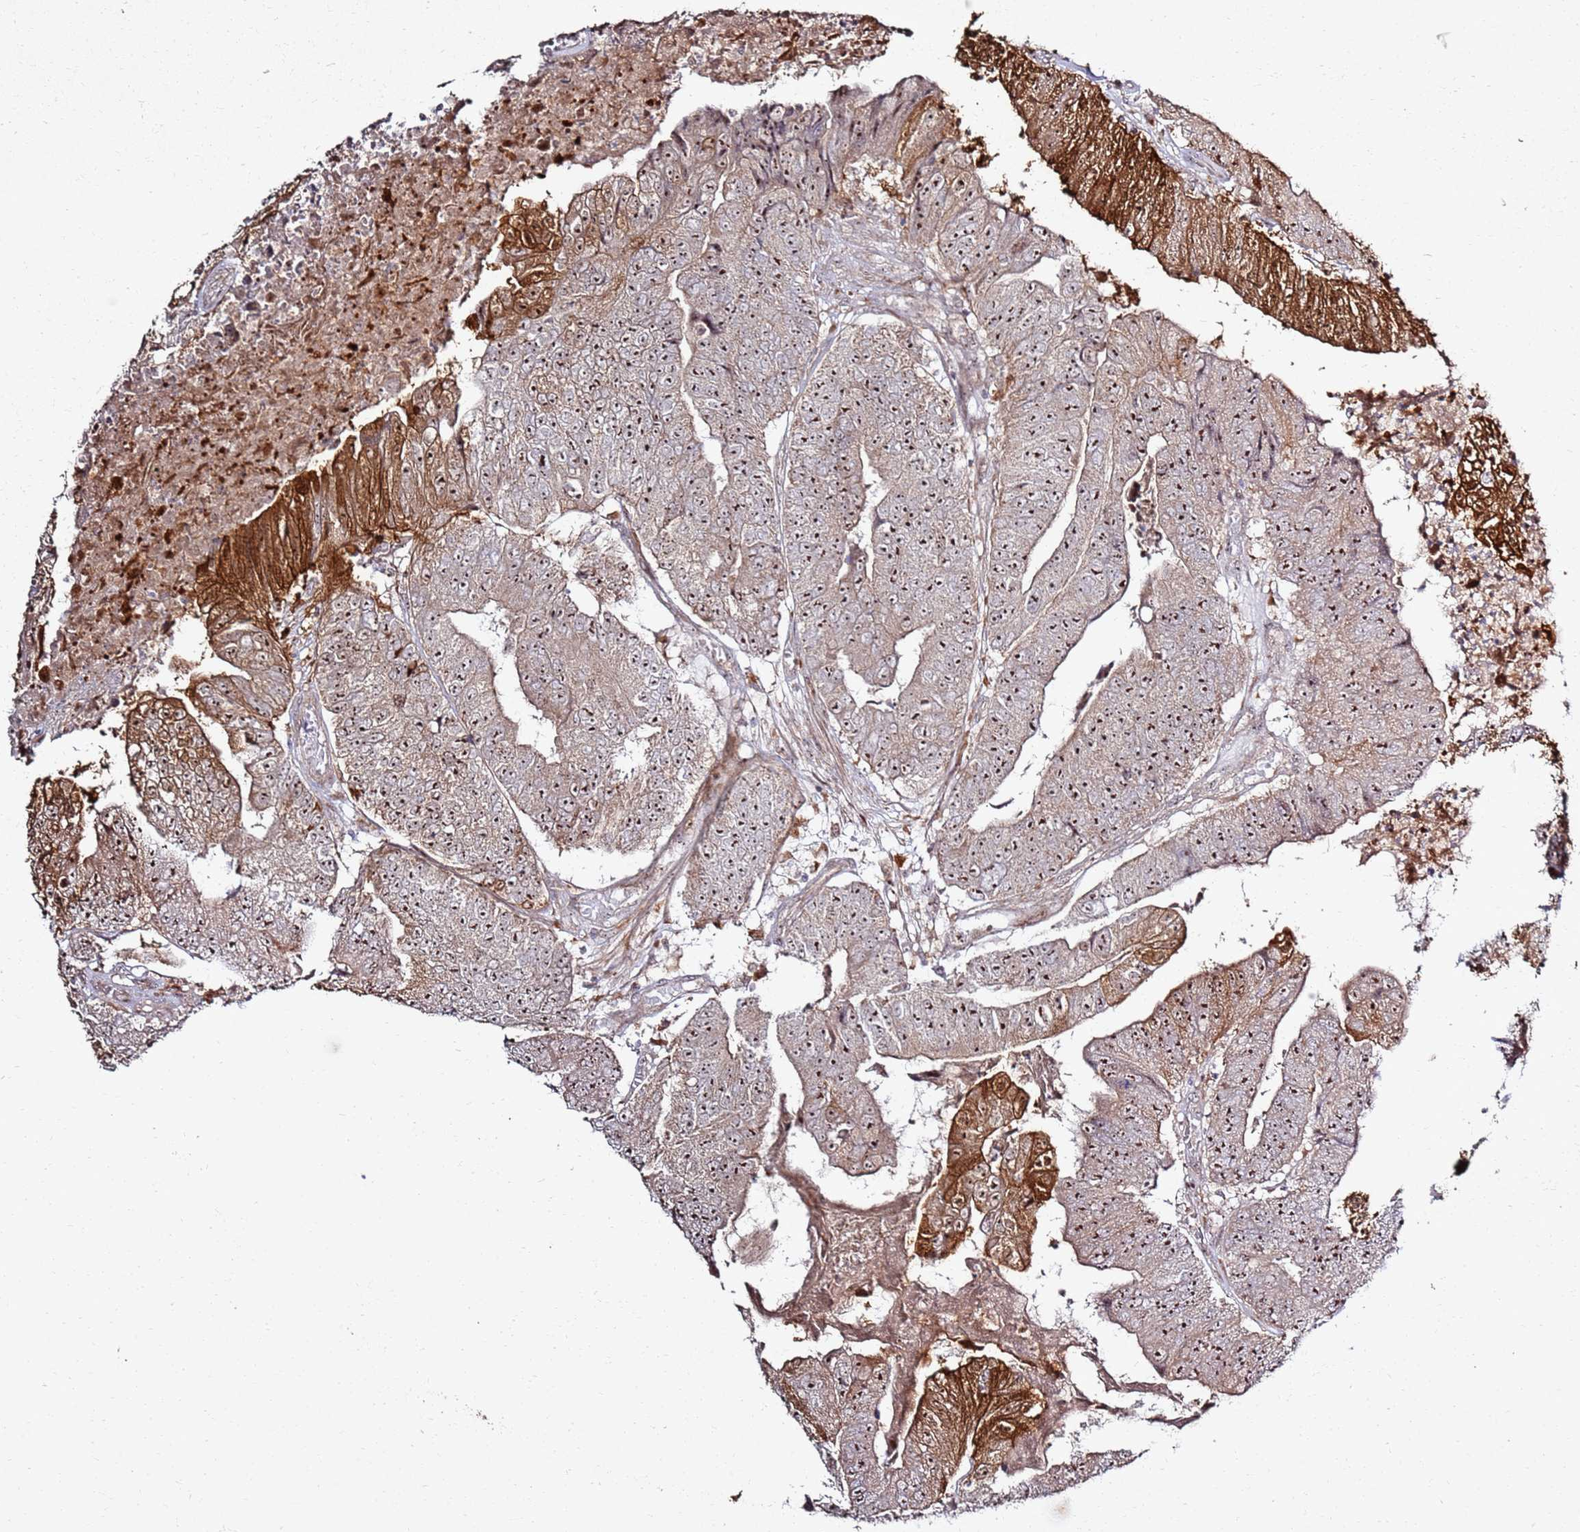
{"staining": {"intensity": "strong", "quantity": "25%-75%", "location": "cytoplasmic/membranous,nuclear"}, "tissue": "colorectal cancer", "cell_type": "Tumor cells", "image_type": "cancer", "snomed": [{"axis": "morphology", "description": "Adenocarcinoma, NOS"}, {"axis": "topography", "description": "Colon"}], "caption": "This photomicrograph demonstrates IHC staining of human colorectal cancer (adenocarcinoma), with high strong cytoplasmic/membranous and nuclear expression in about 25%-75% of tumor cells.", "gene": "CNPY1", "patient": {"sex": "female", "age": 67}}